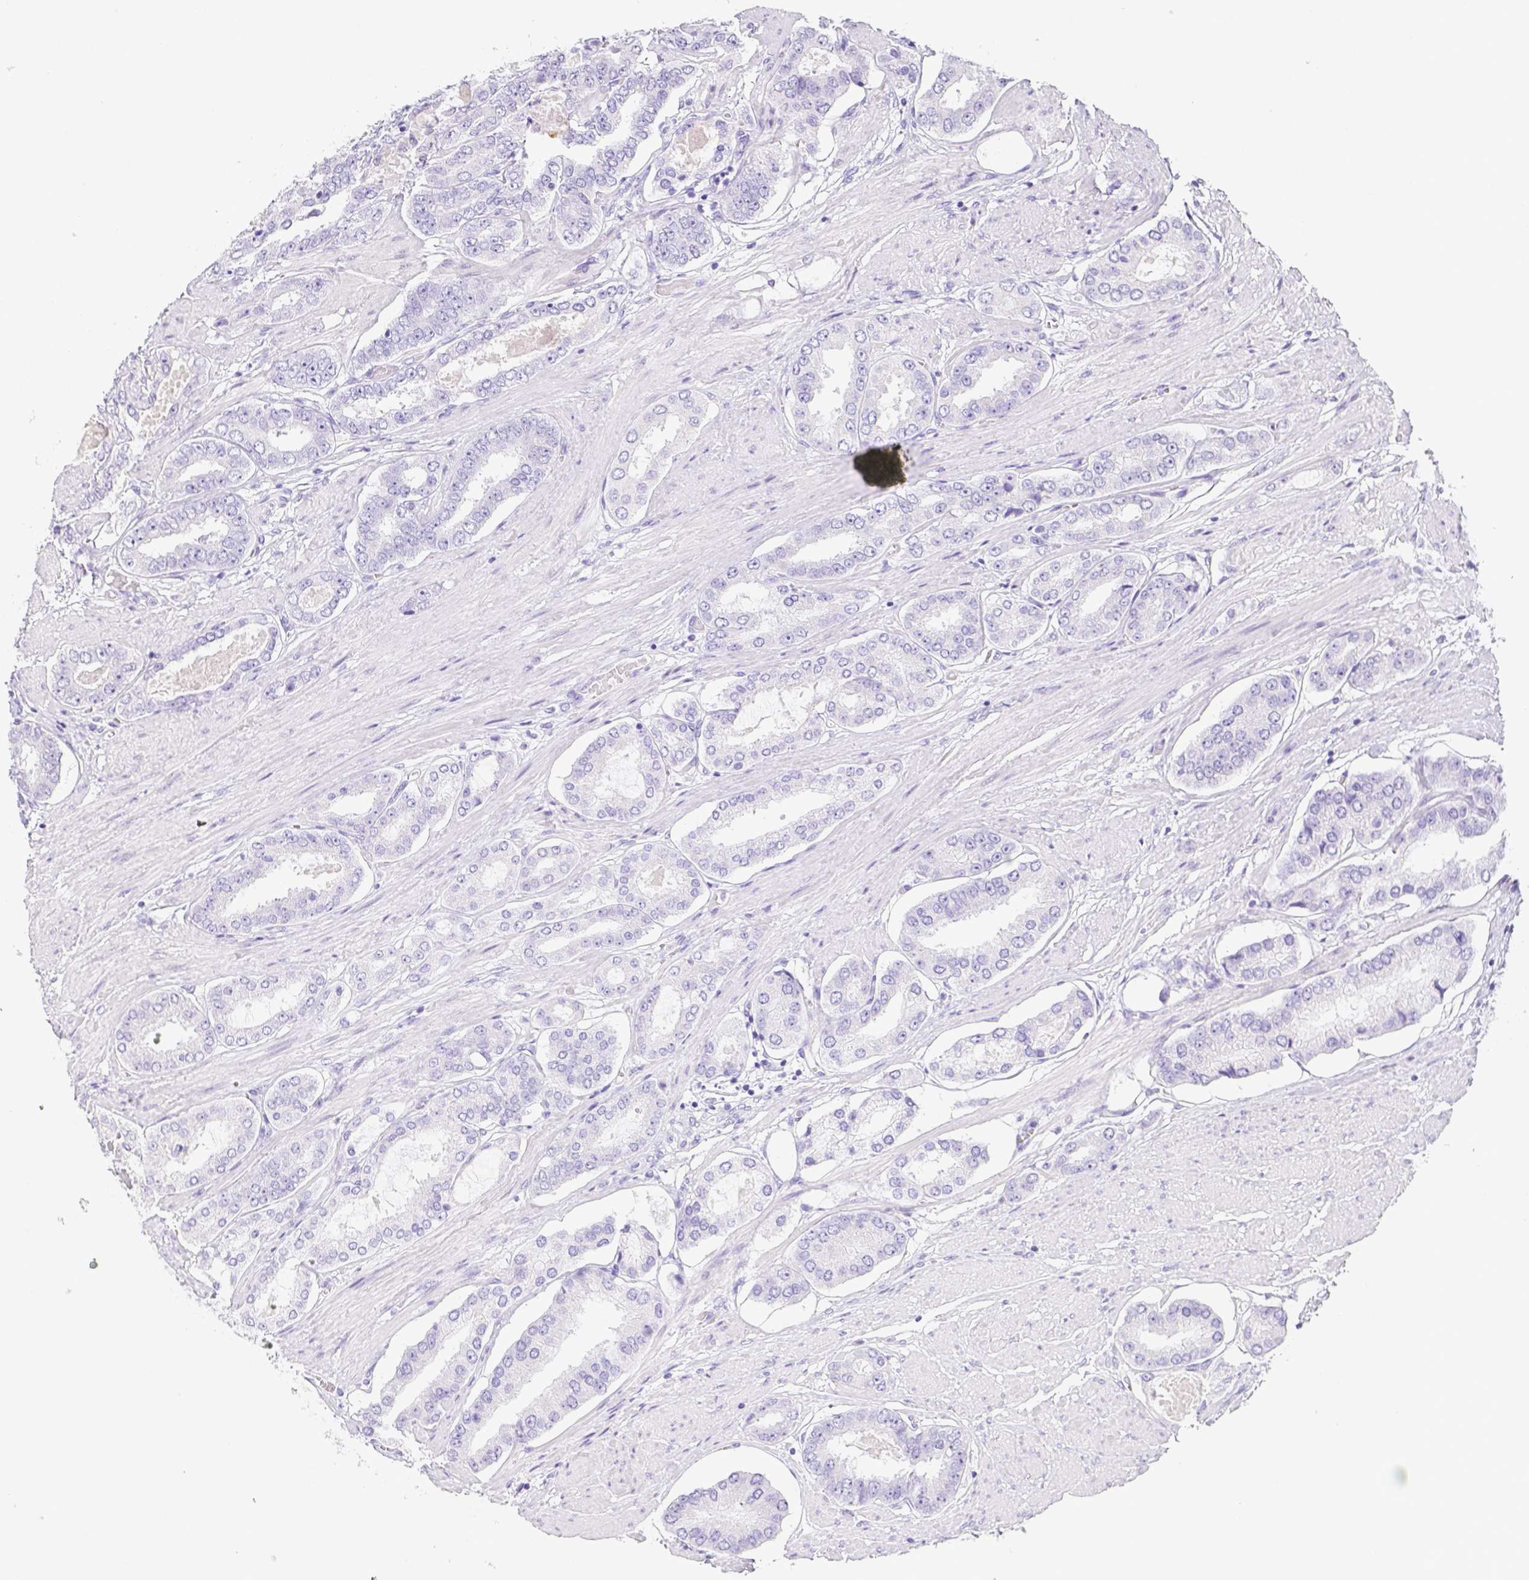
{"staining": {"intensity": "negative", "quantity": "none", "location": "none"}, "tissue": "prostate cancer", "cell_type": "Tumor cells", "image_type": "cancer", "snomed": [{"axis": "morphology", "description": "Adenocarcinoma, High grade"}, {"axis": "topography", "description": "Prostate"}], "caption": "Micrograph shows no significant protein positivity in tumor cells of prostate cancer (high-grade adenocarcinoma).", "gene": "ARHGAP36", "patient": {"sex": "male", "age": 63}}